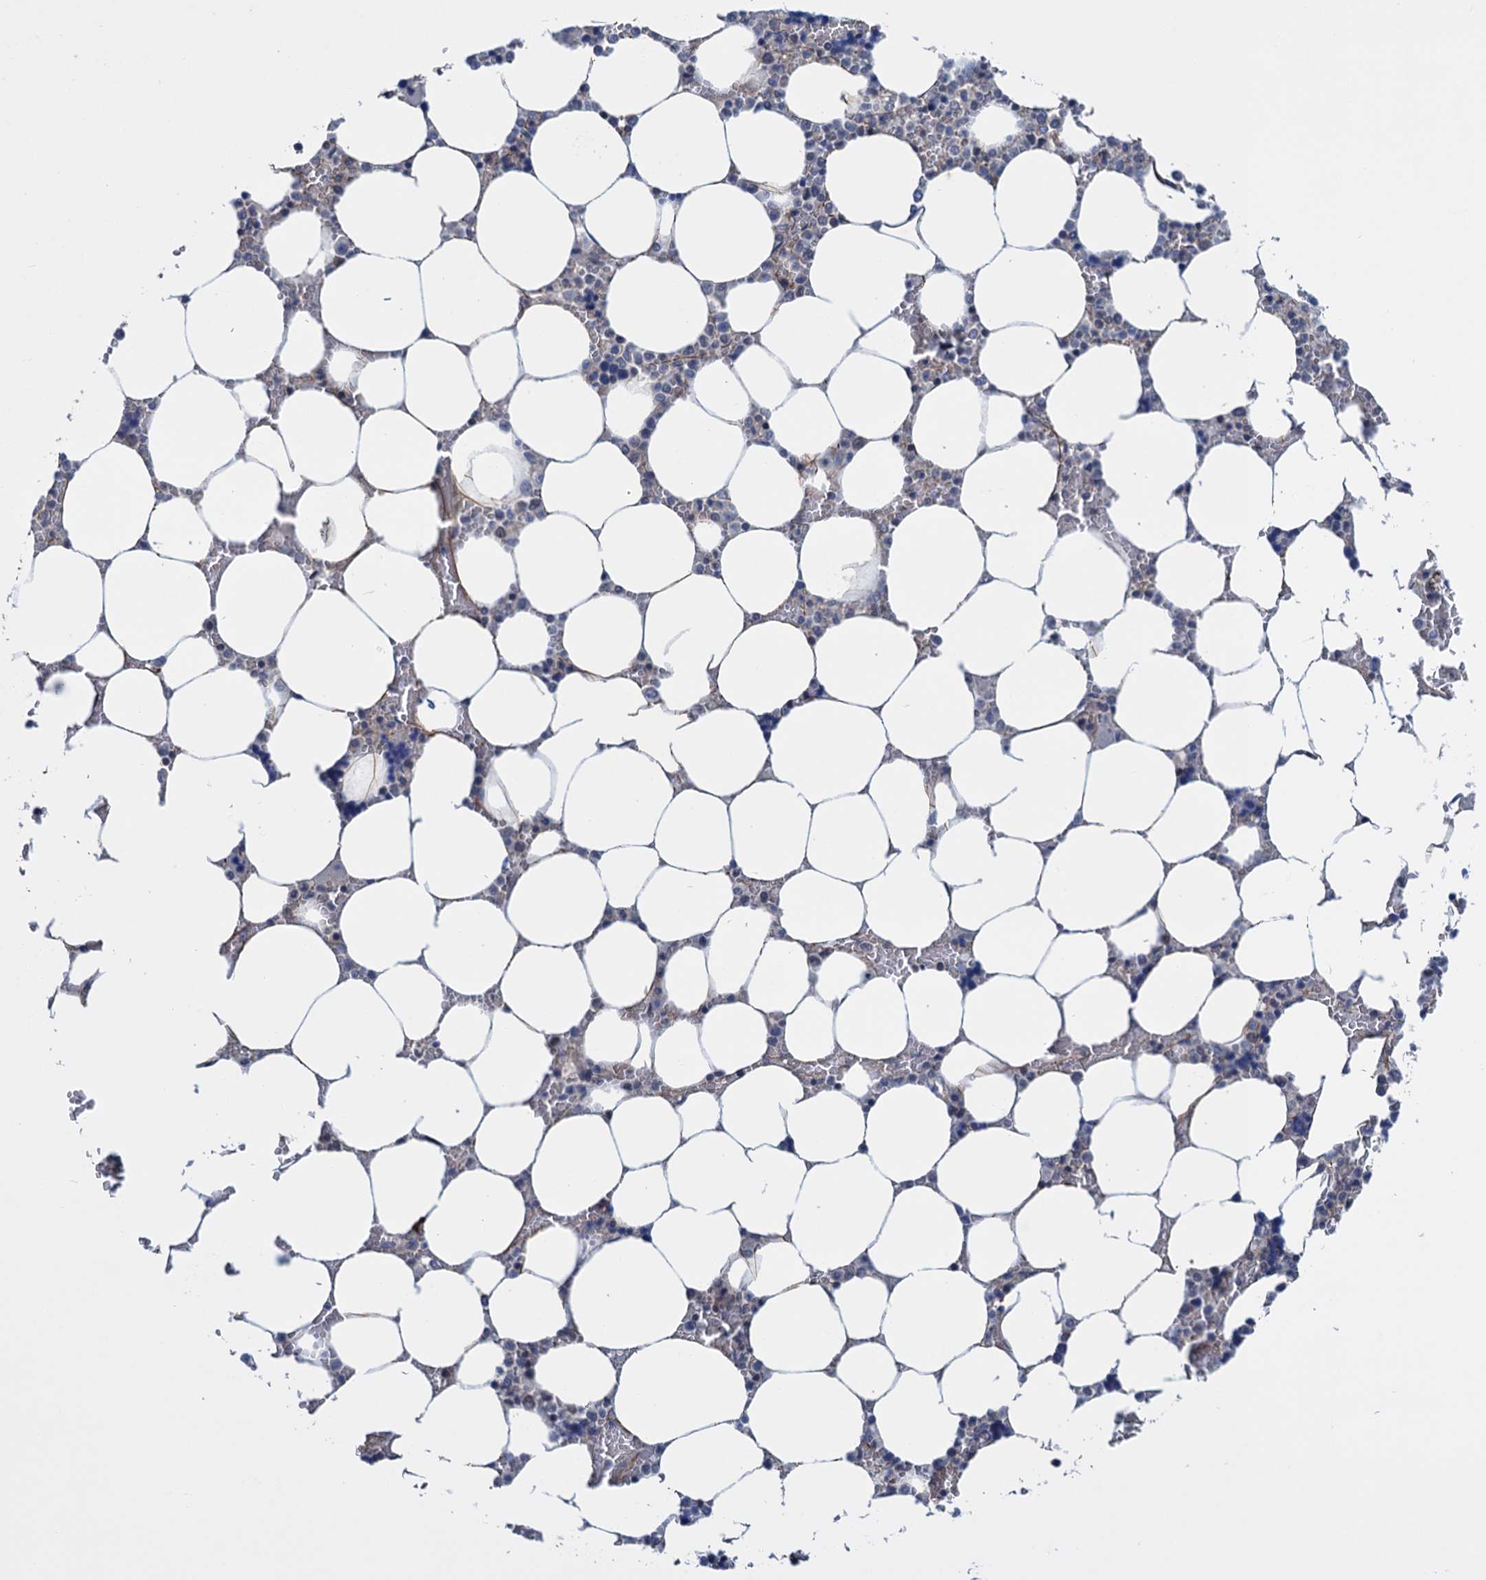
{"staining": {"intensity": "moderate", "quantity": "<25%", "location": "nuclear"}, "tissue": "bone marrow", "cell_type": "Hematopoietic cells", "image_type": "normal", "snomed": [{"axis": "morphology", "description": "Normal tissue, NOS"}, {"axis": "topography", "description": "Bone marrow"}], "caption": "Protein staining displays moderate nuclear staining in approximately <25% of hematopoietic cells in benign bone marrow.", "gene": "SAE1", "patient": {"sex": "male", "age": 64}}